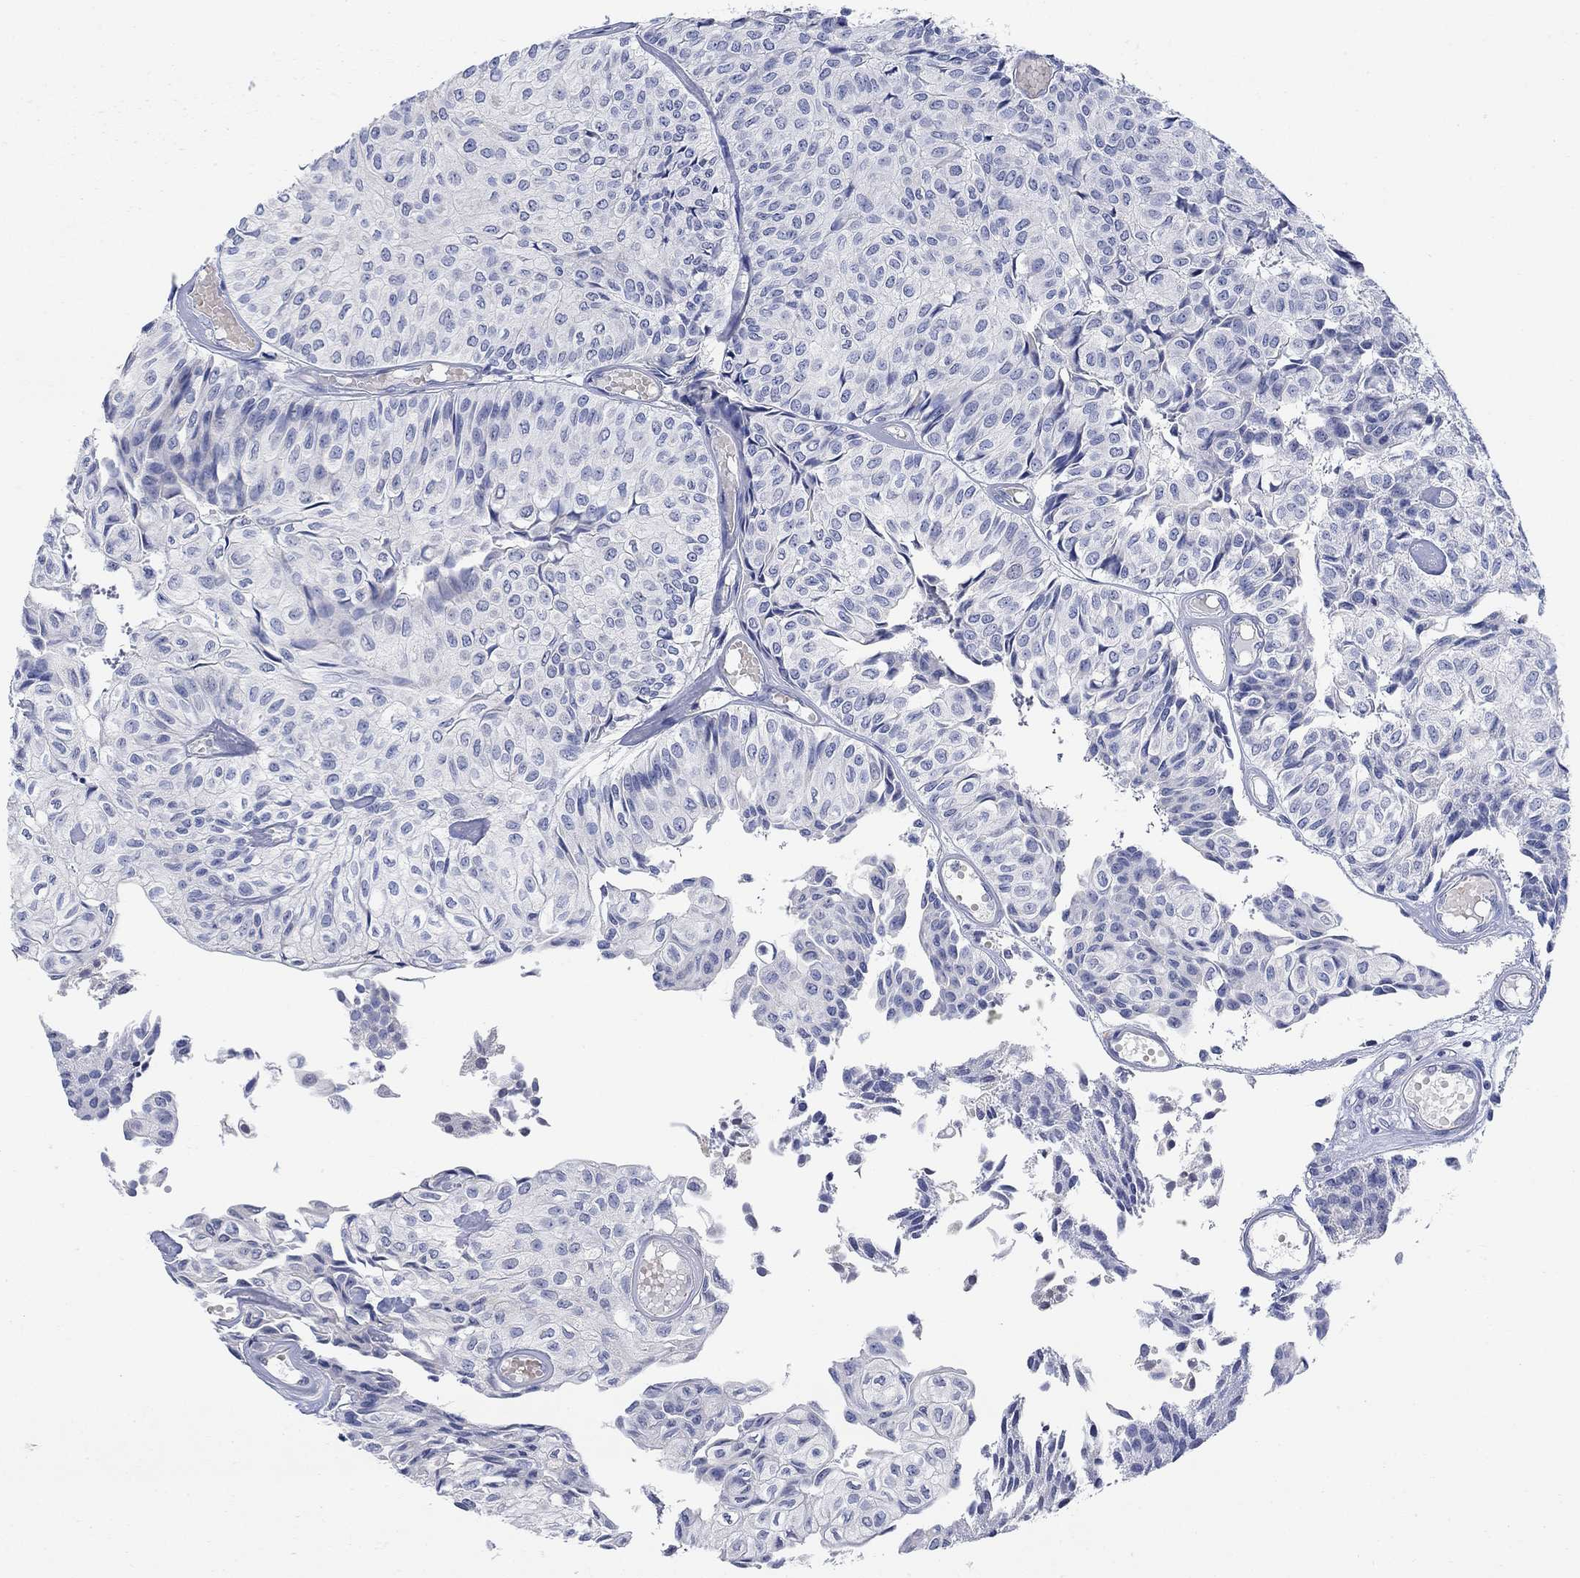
{"staining": {"intensity": "negative", "quantity": "none", "location": "none"}, "tissue": "urothelial cancer", "cell_type": "Tumor cells", "image_type": "cancer", "snomed": [{"axis": "morphology", "description": "Urothelial carcinoma, Low grade"}, {"axis": "topography", "description": "Urinary bladder"}], "caption": "Human urothelial cancer stained for a protein using IHC exhibits no staining in tumor cells.", "gene": "TMEM255A", "patient": {"sex": "male", "age": 89}}